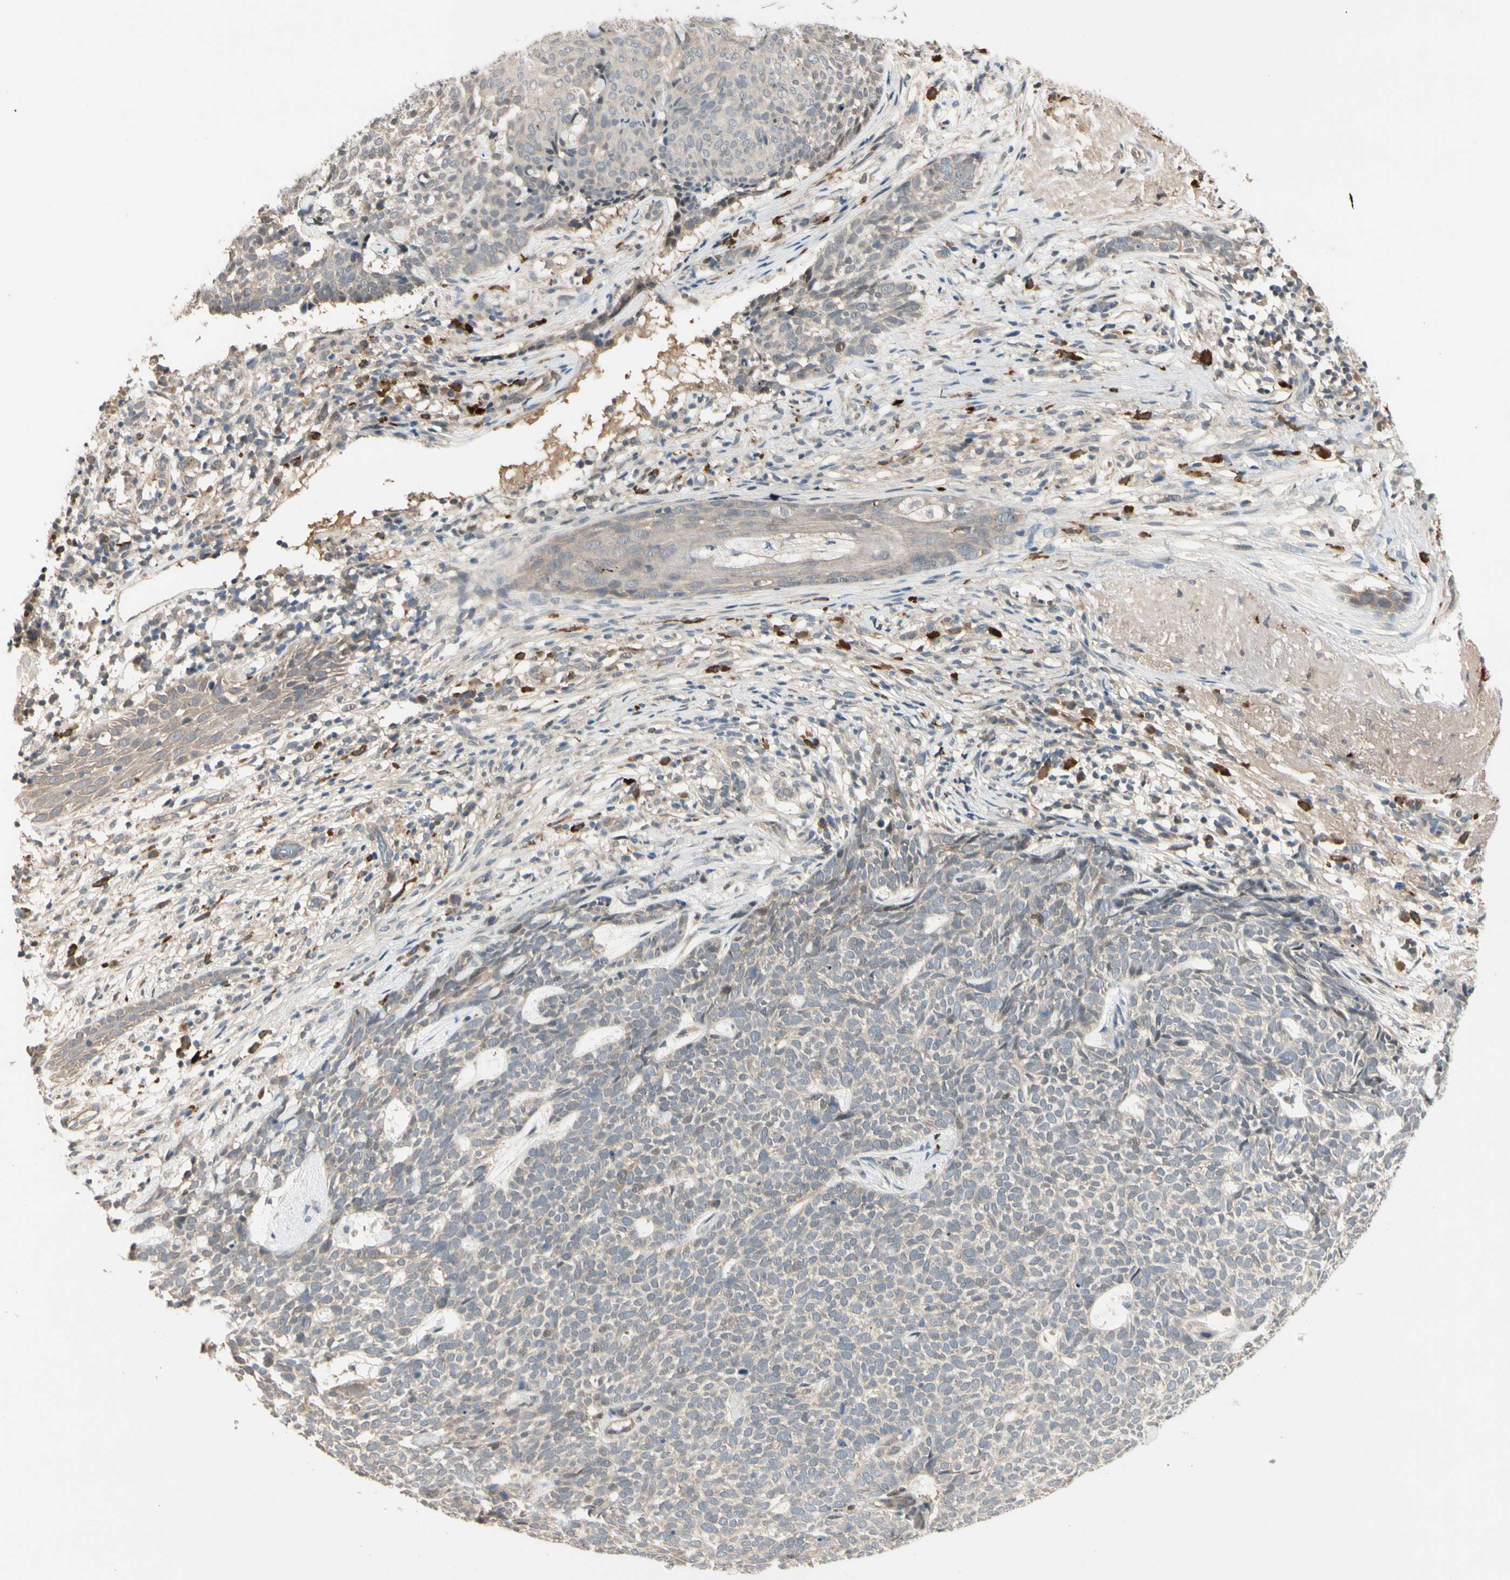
{"staining": {"intensity": "weak", "quantity": "25%-75%", "location": "cytoplasmic/membranous"}, "tissue": "skin cancer", "cell_type": "Tumor cells", "image_type": "cancer", "snomed": [{"axis": "morphology", "description": "Basal cell carcinoma"}, {"axis": "topography", "description": "Skin"}], "caption": "Tumor cells show low levels of weak cytoplasmic/membranous expression in approximately 25%-75% of cells in human basal cell carcinoma (skin). (Brightfield microscopy of DAB IHC at high magnification).", "gene": "ATG4C", "patient": {"sex": "female", "age": 84}}